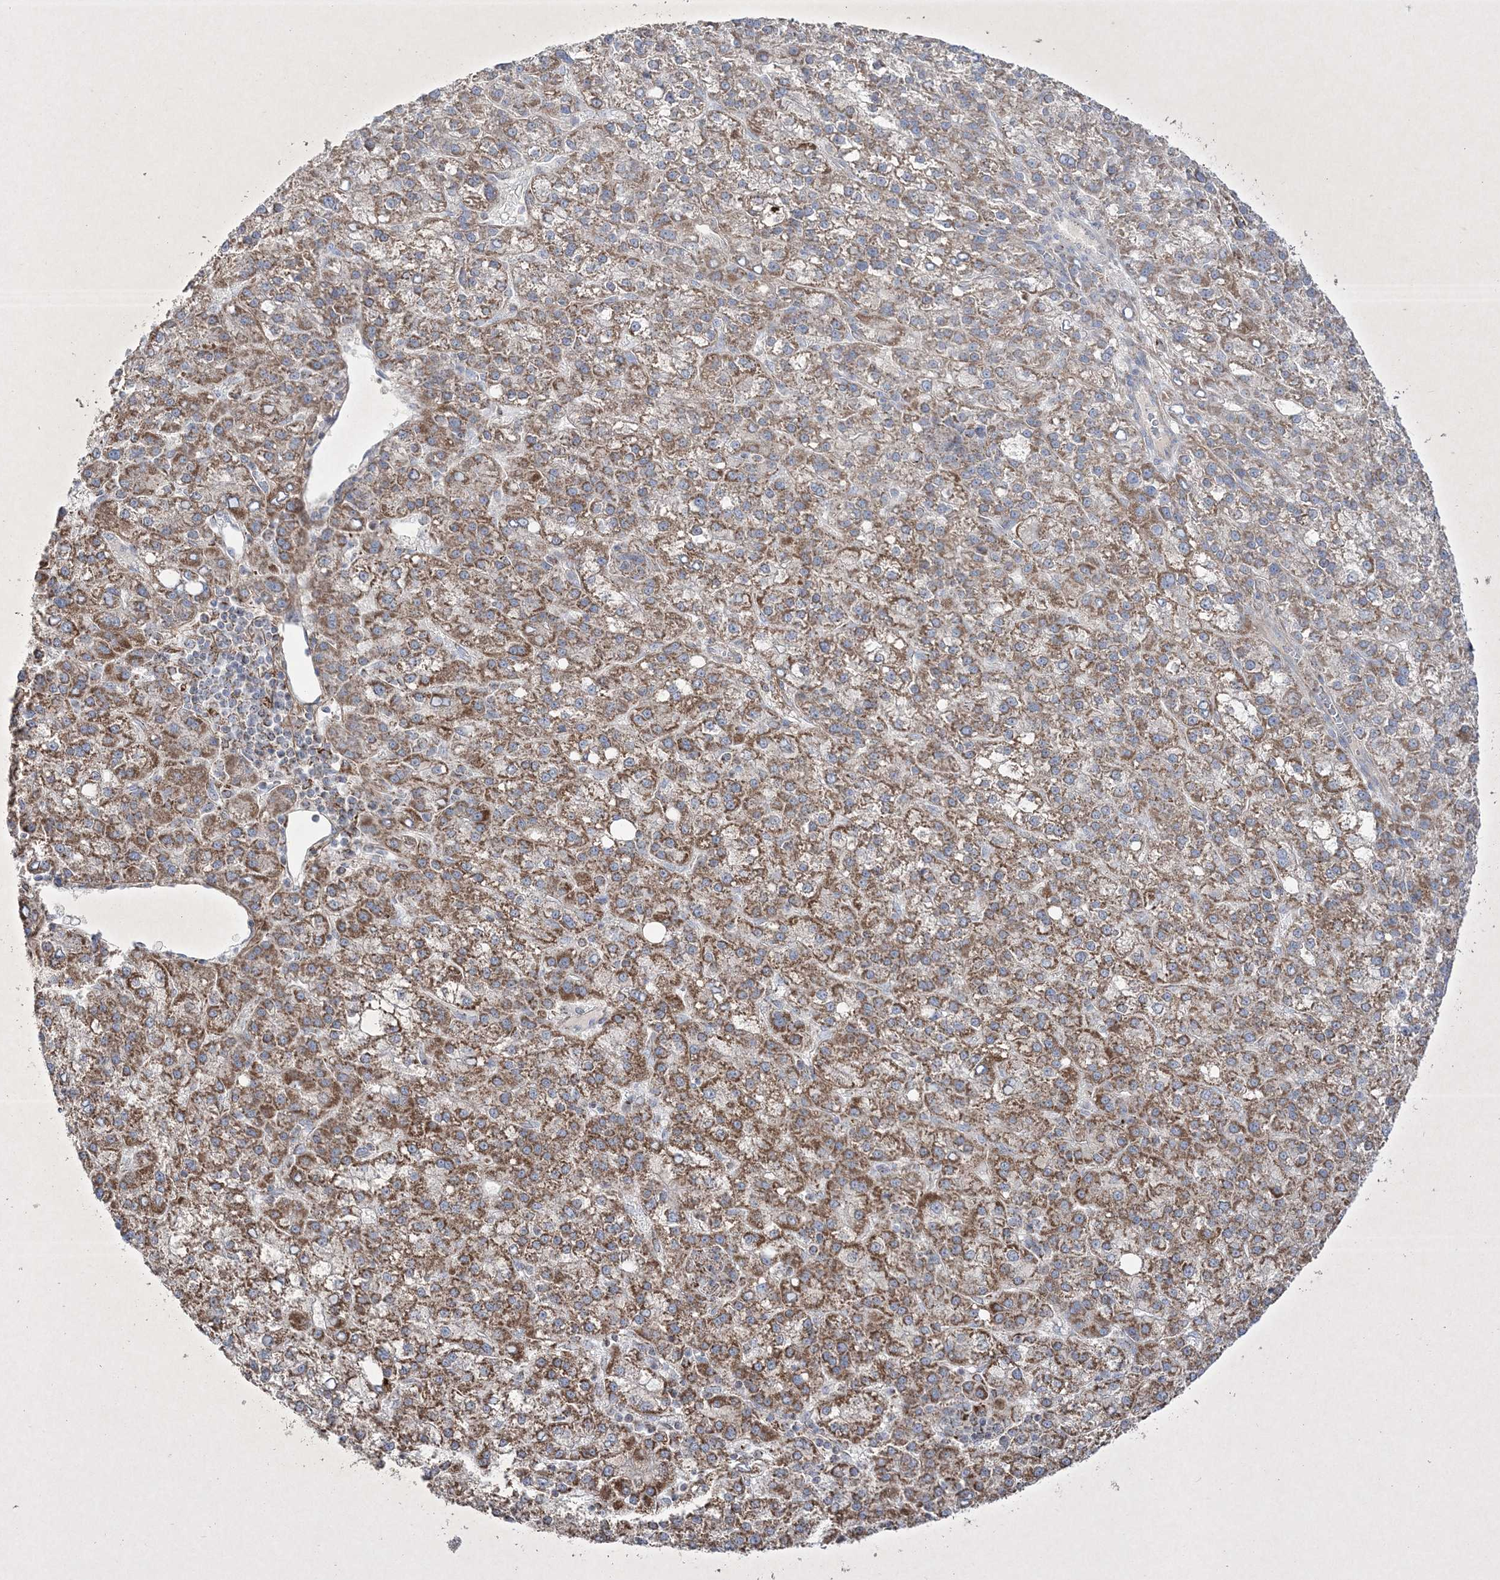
{"staining": {"intensity": "moderate", "quantity": ">75%", "location": "cytoplasmic/membranous"}, "tissue": "liver cancer", "cell_type": "Tumor cells", "image_type": "cancer", "snomed": [{"axis": "morphology", "description": "Carcinoma, Hepatocellular, NOS"}, {"axis": "topography", "description": "Liver"}], "caption": "This is a photomicrograph of IHC staining of liver cancer (hepatocellular carcinoma), which shows moderate positivity in the cytoplasmic/membranous of tumor cells.", "gene": "RICTOR", "patient": {"sex": "female", "age": 58}}